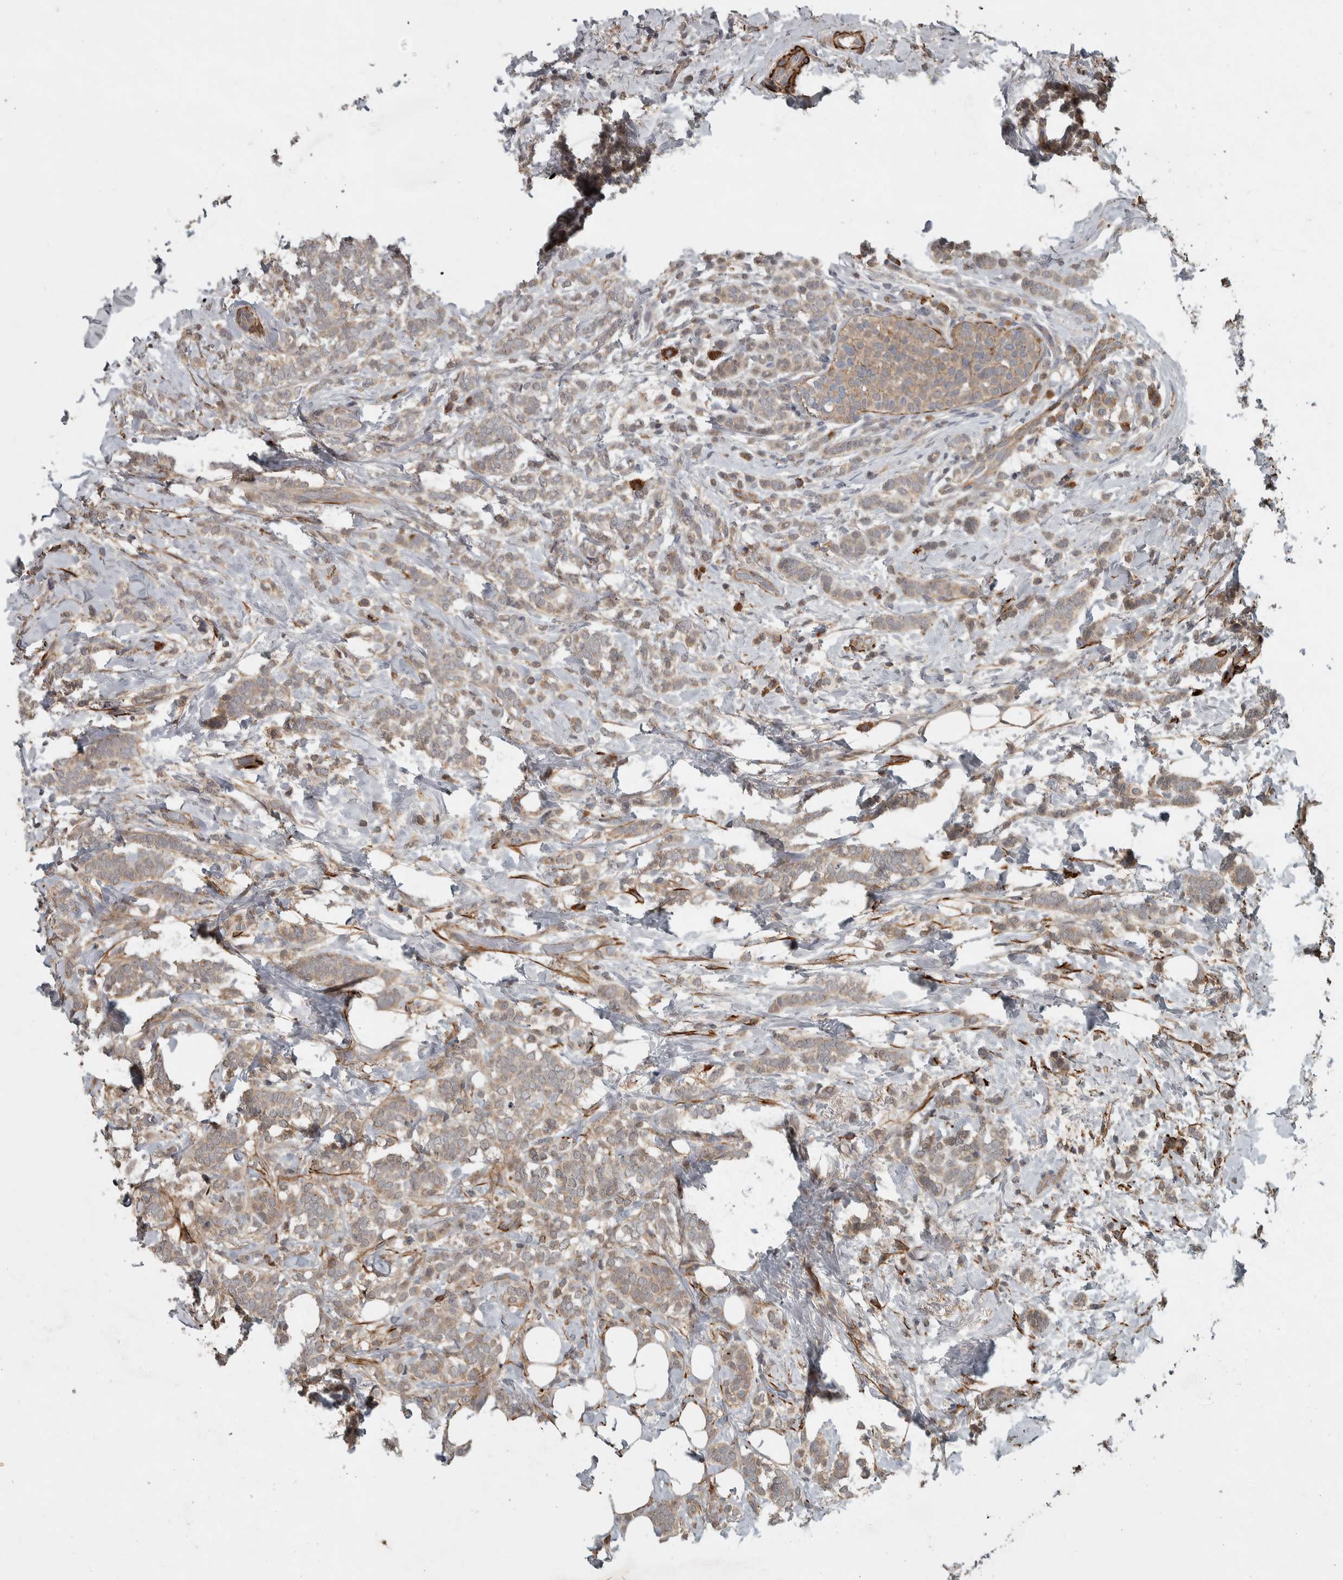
{"staining": {"intensity": "weak", "quantity": ">75%", "location": "cytoplasmic/membranous"}, "tissue": "breast cancer", "cell_type": "Tumor cells", "image_type": "cancer", "snomed": [{"axis": "morphology", "description": "Lobular carcinoma"}, {"axis": "topography", "description": "Breast"}], "caption": "An immunohistochemistry (IHC) micrograph of neoplastic tissue is shown. Protein staining in brown labels weak cytoplasmic/membranous positivity in lobular carcinoma (breast) within tumor cells.", "gene": "LBHD1", "patient": {"sex": "female", "age": 50}}